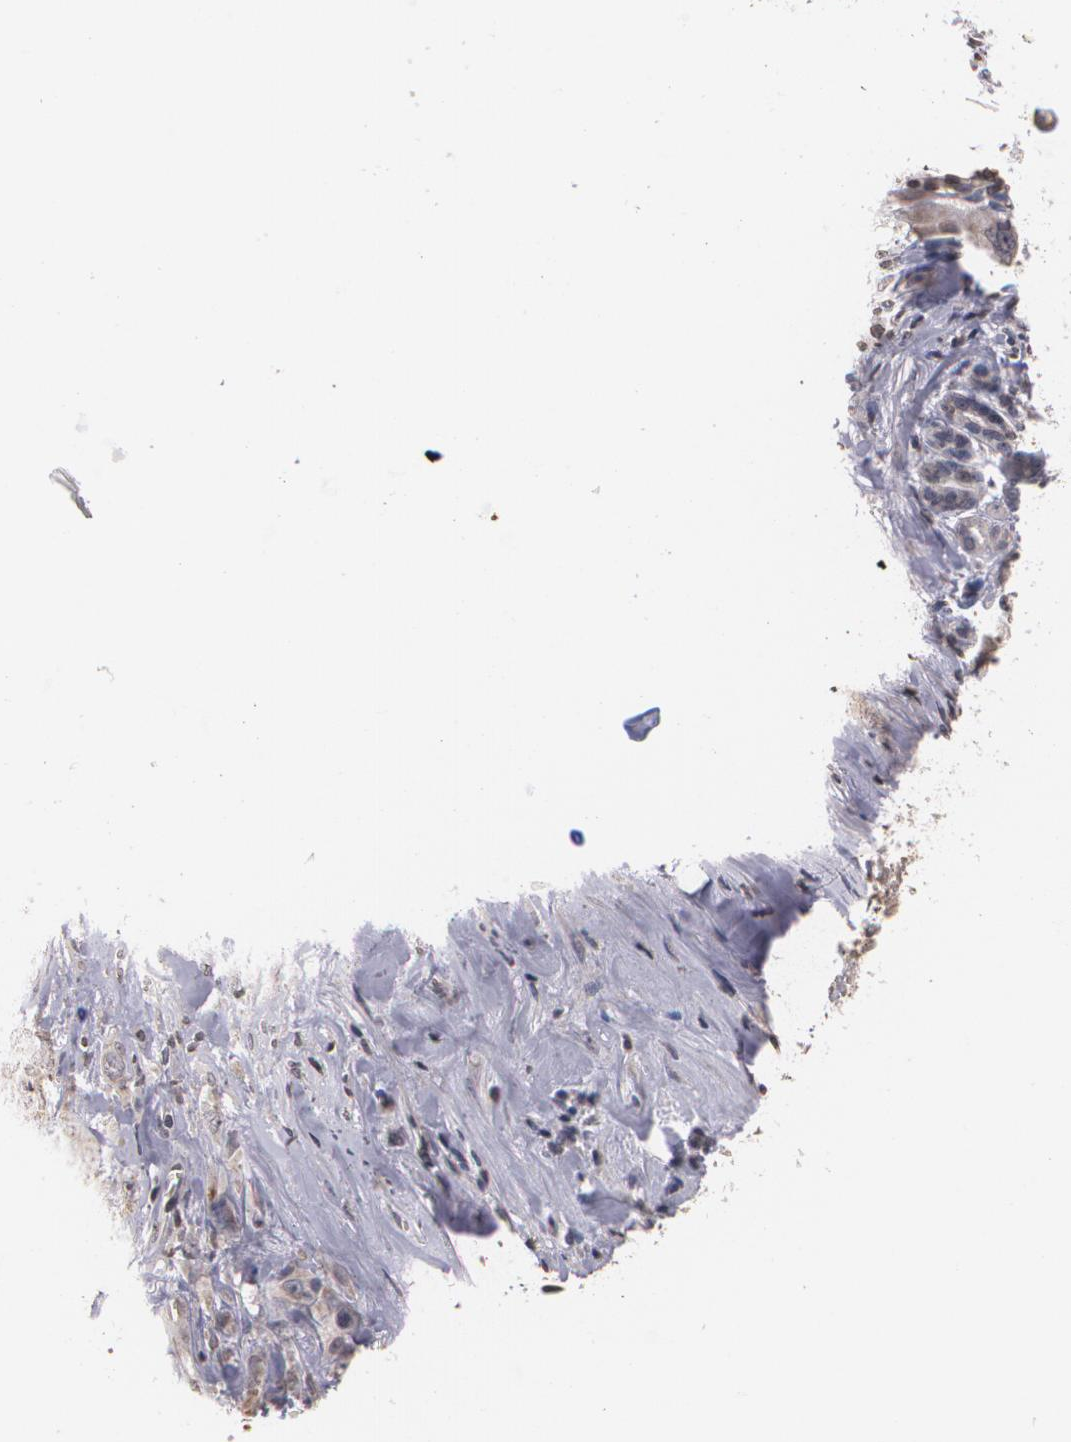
{"staining": {"intensity": "negative", "quantity": "none", "location": "none"}, "tissue": "pancreatic cancer", "cell_type": "Tumor cells", "image_type": "cancer", "snomed": [{"axis": "morphology", "description": "Adenocarcinoma, NOS"}, {"axis": "topography", "description": "Pancreas"}], "caption": "There is no significant positivity in tumor cells of pancreatic cancer (adenocarcinoma).", "gene": "THRB", "patient": {"sex": "female", "age": 52}}